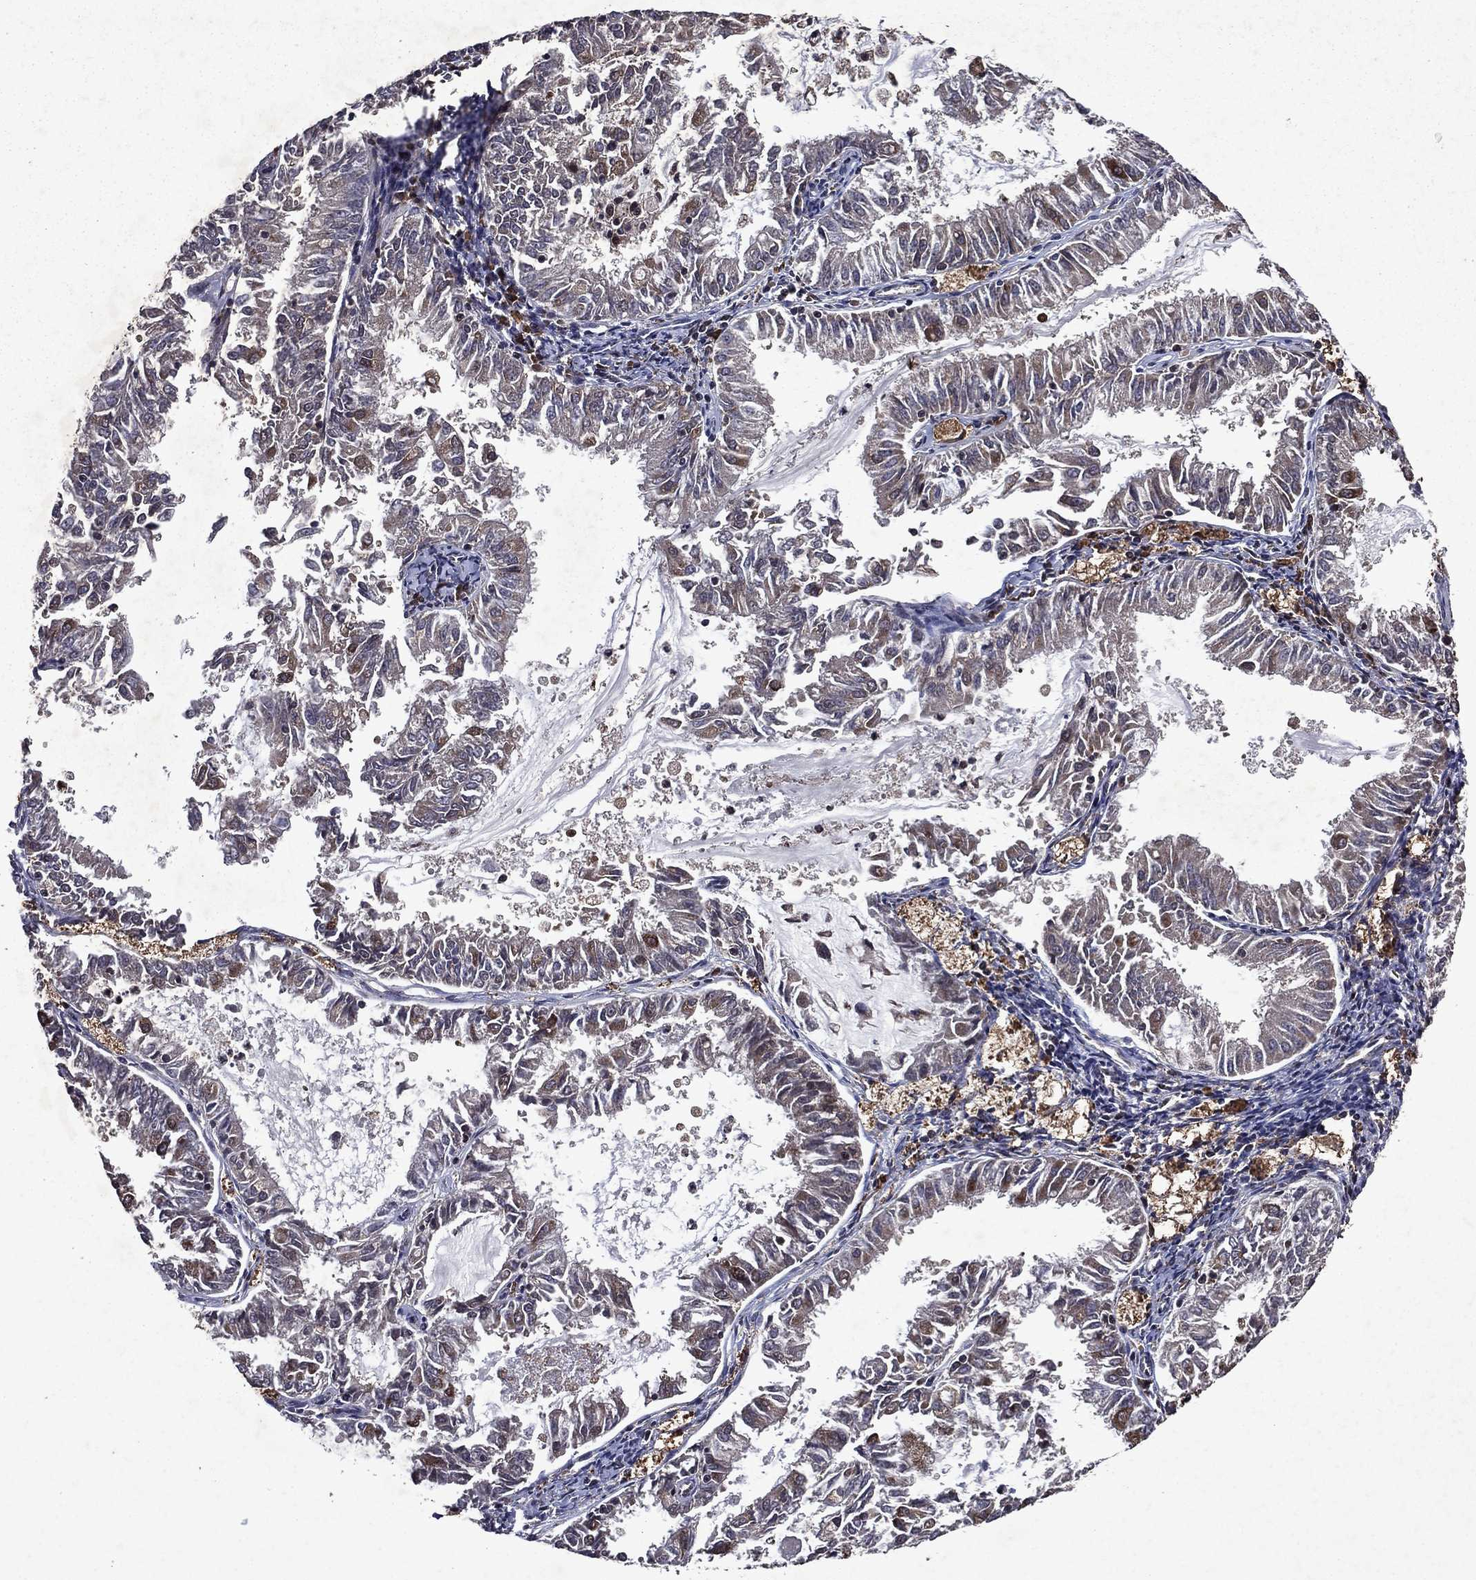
{"staining": {"intensity": "negative", "quantity": "none", "location": "none"}, "tissue": "endometrial cancer", "cell_type": "Tumor cells", "image_type": "cancer", "snomed": [{"axis": "morphology", "description": "Adenocarcinoma, NOS"}, {"axis": "topography", "description": "Endometrium"}], "caption": "Photomicrograph shows no protein staining in tumor cells of endometrial cancer (adenocarcinoma) tissue.", "gene": "EIF2B4", "patient": {"sex": "female", "age": 57}}